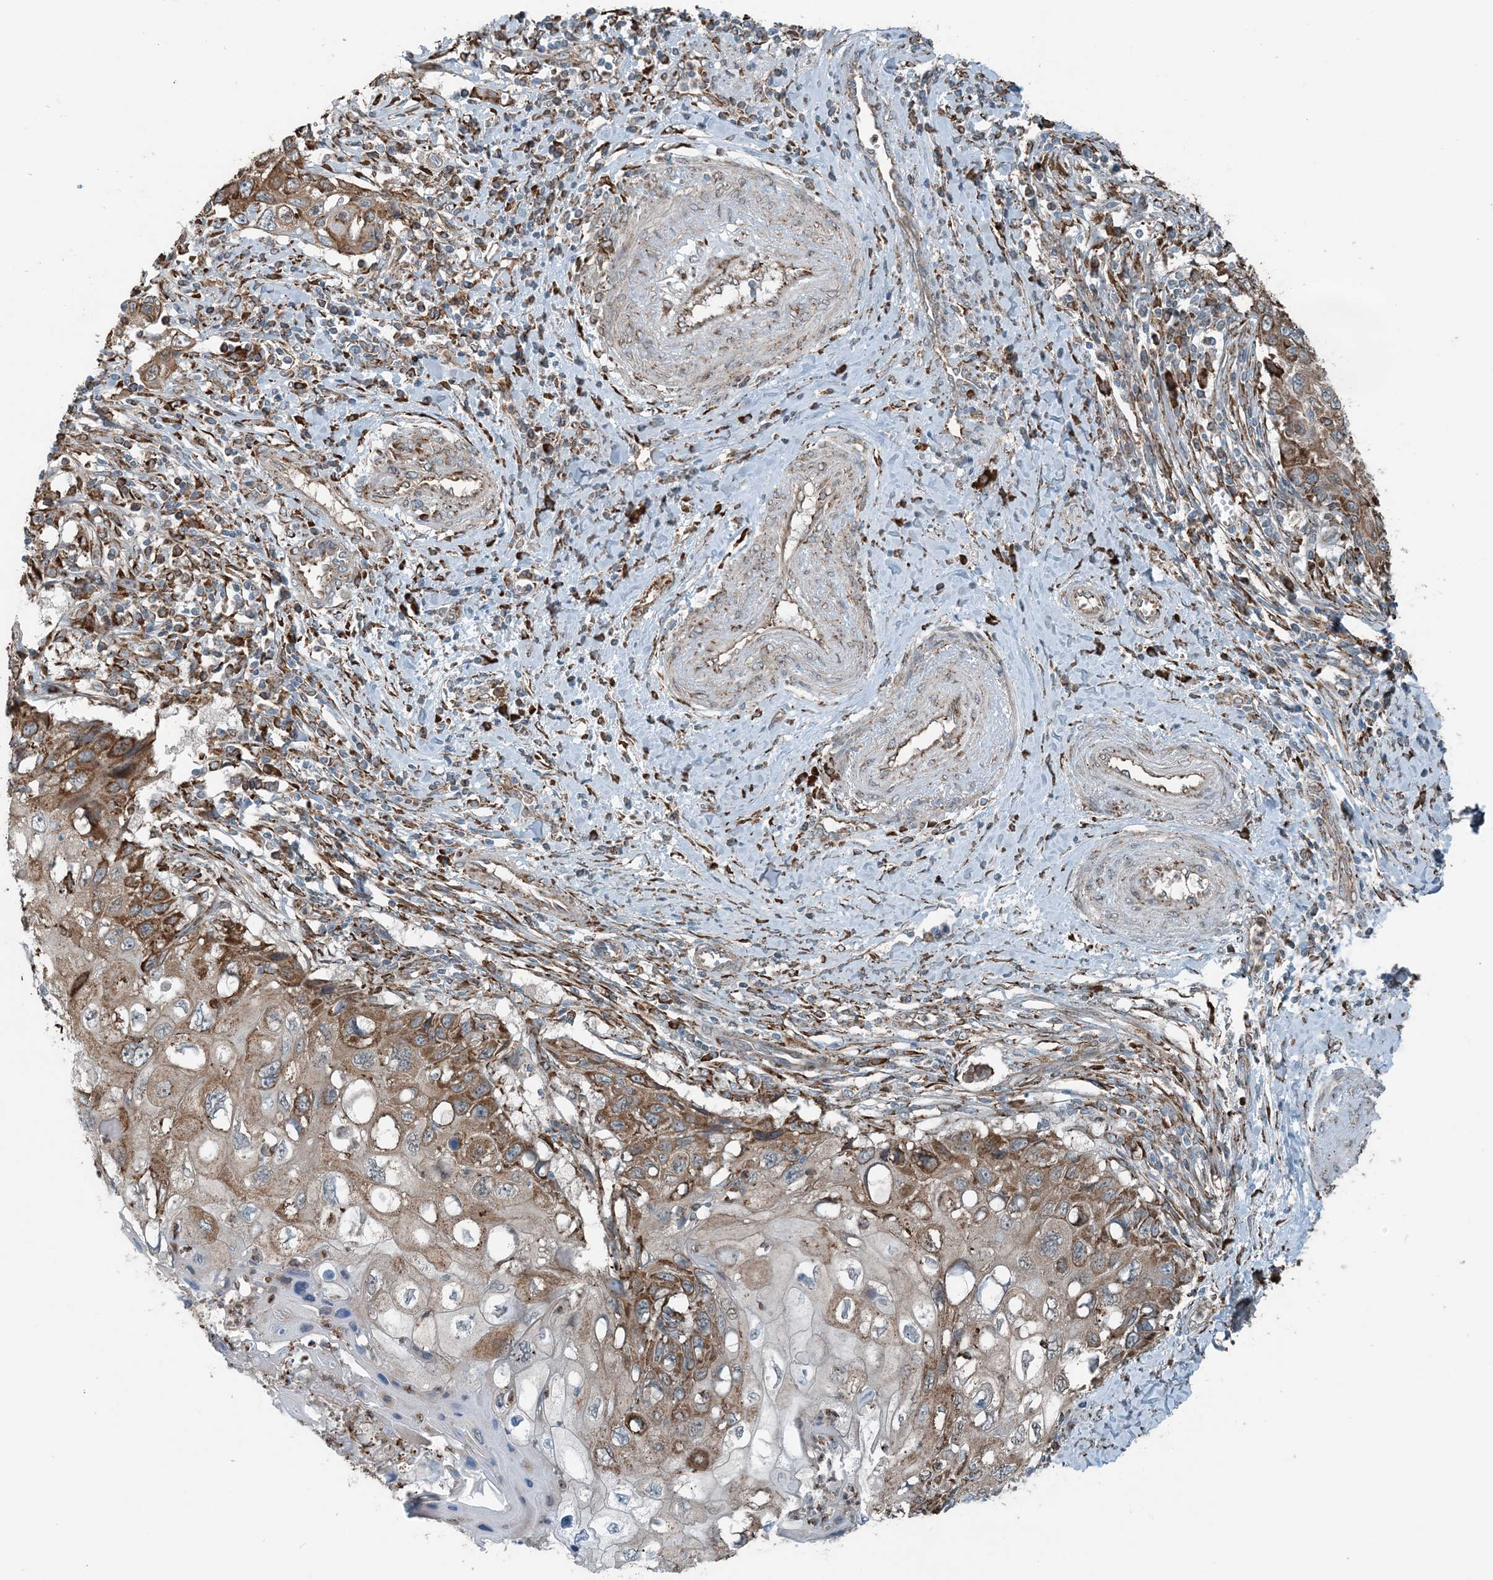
{"staining": {"intensity": "moderate", "quantity": "25%-75%", "location": "cytoplasmic/membranous"}, "tissue": "cervical cancer", "cell_type": "Tumor cells", "image_type": "cancer", "snomed": [{"axis": "morphology", "description": "Squamous cell carcinoma, NOS"}, {"axis": "topography", "description": "Cervix"}], "caption": "Squamous cell carcinoma (cervical) tissue shows moderate cytoplasmic/membranous positivity in approximately 25%-75% of tumor cells", "gene": "CERKL", "patient": {"sex": "female", "age": 70}}